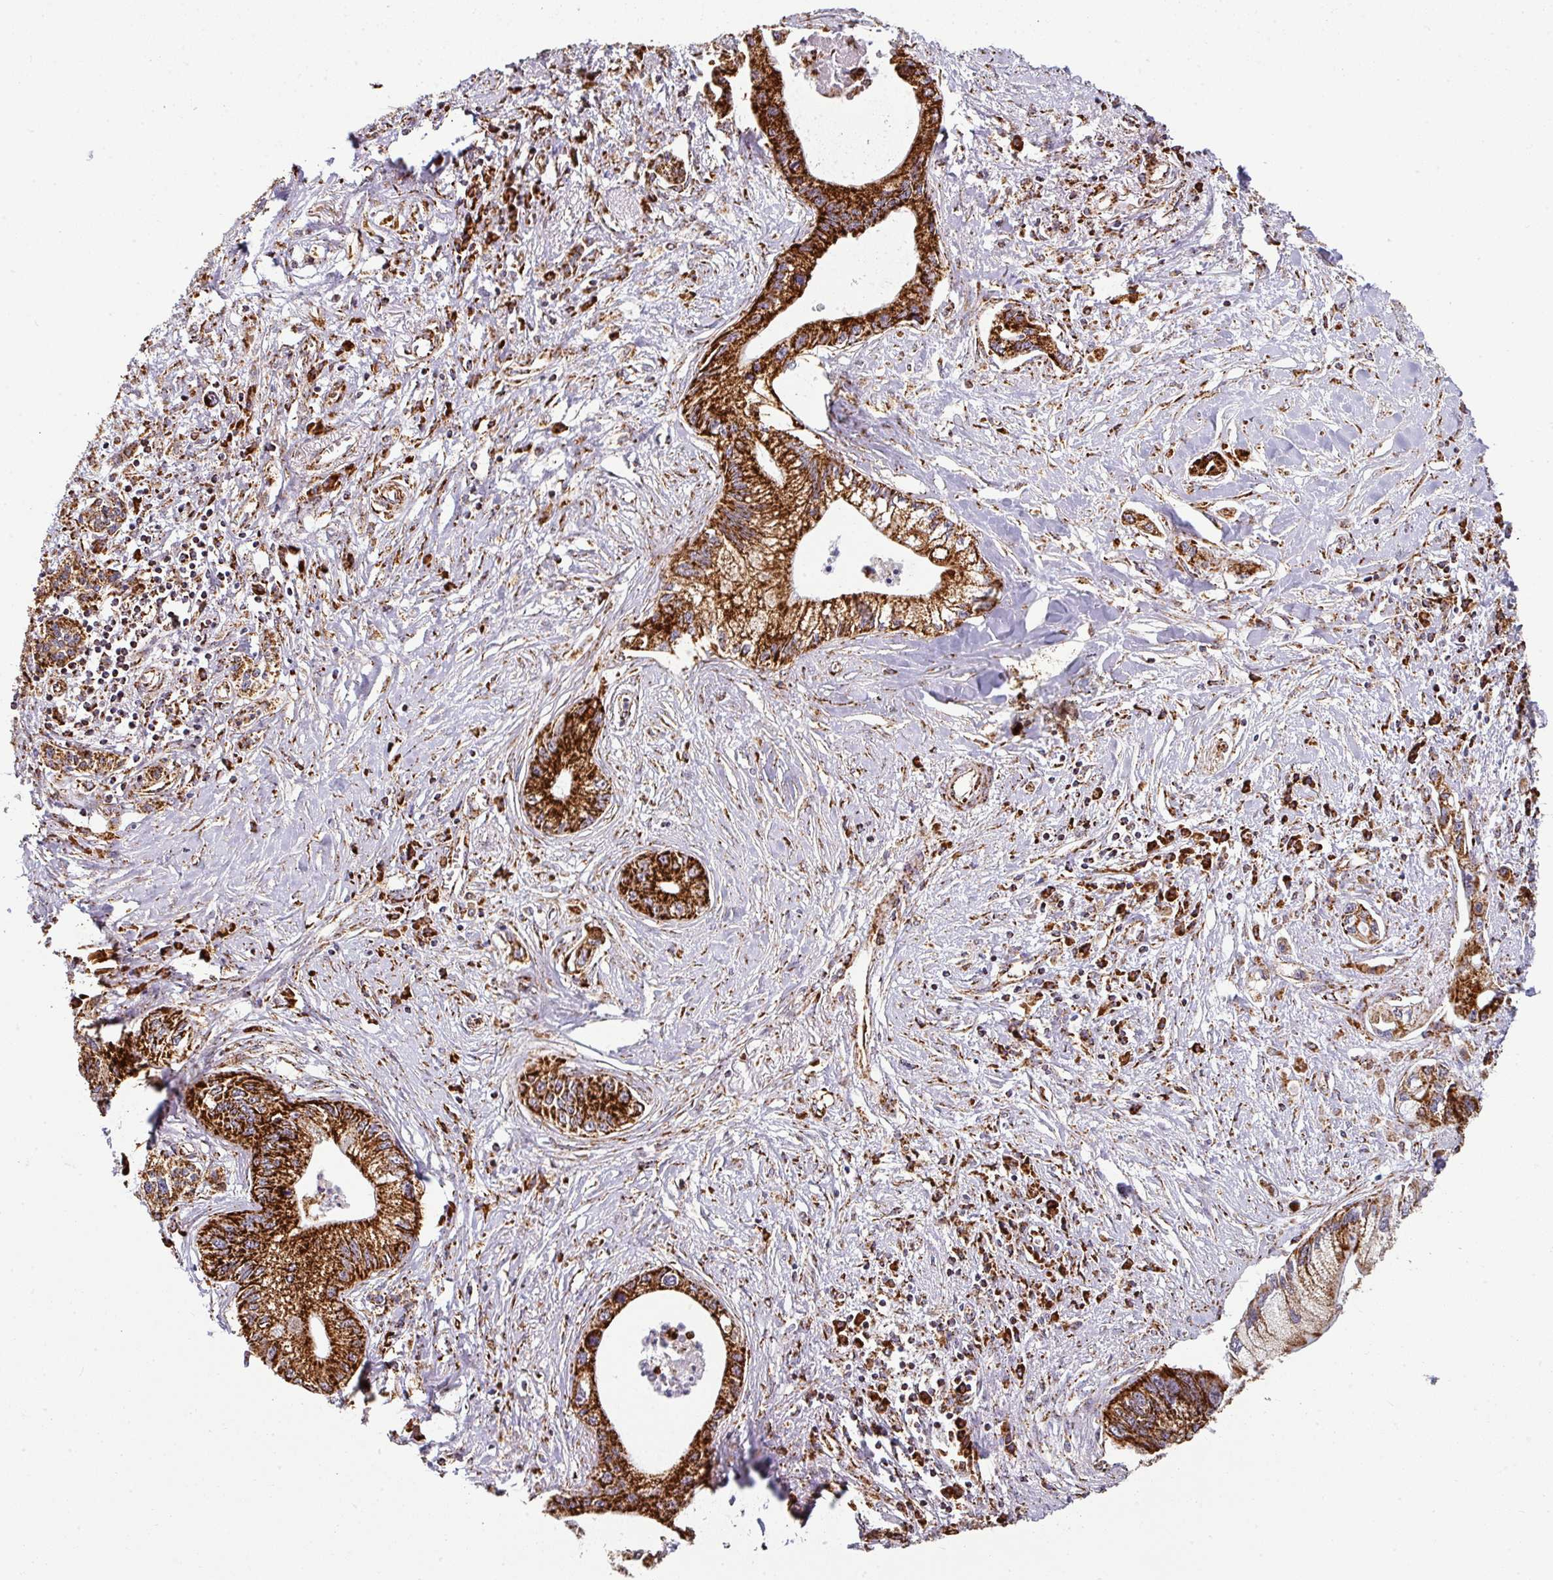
{"staining": {"intensity": "strong", "quantity": ">75%", "location": "cytoplasmic/membranous"}, "tissue": "pancreatic cancer", "cell_type": "Tumor cells", "image_type": "cancer", "snomed": [{"axis": "morphology", "description": "Adenocarcinoma, NOS"}, {"axis": "topography", "description": "Pancreas"}], "caption": "Adenocarcinoma (pancreatic) was stained to show a protein in brown. There is high levels of strong cytoplasmic/membranous expression in about >75% of tumor cells. Using DAB (brown) and hematoxylin (blue) stains, captured at high magnification using brightfield microscopy.", "gene": "TRAP1", "patient": {"sex": "male", "age": 61}}